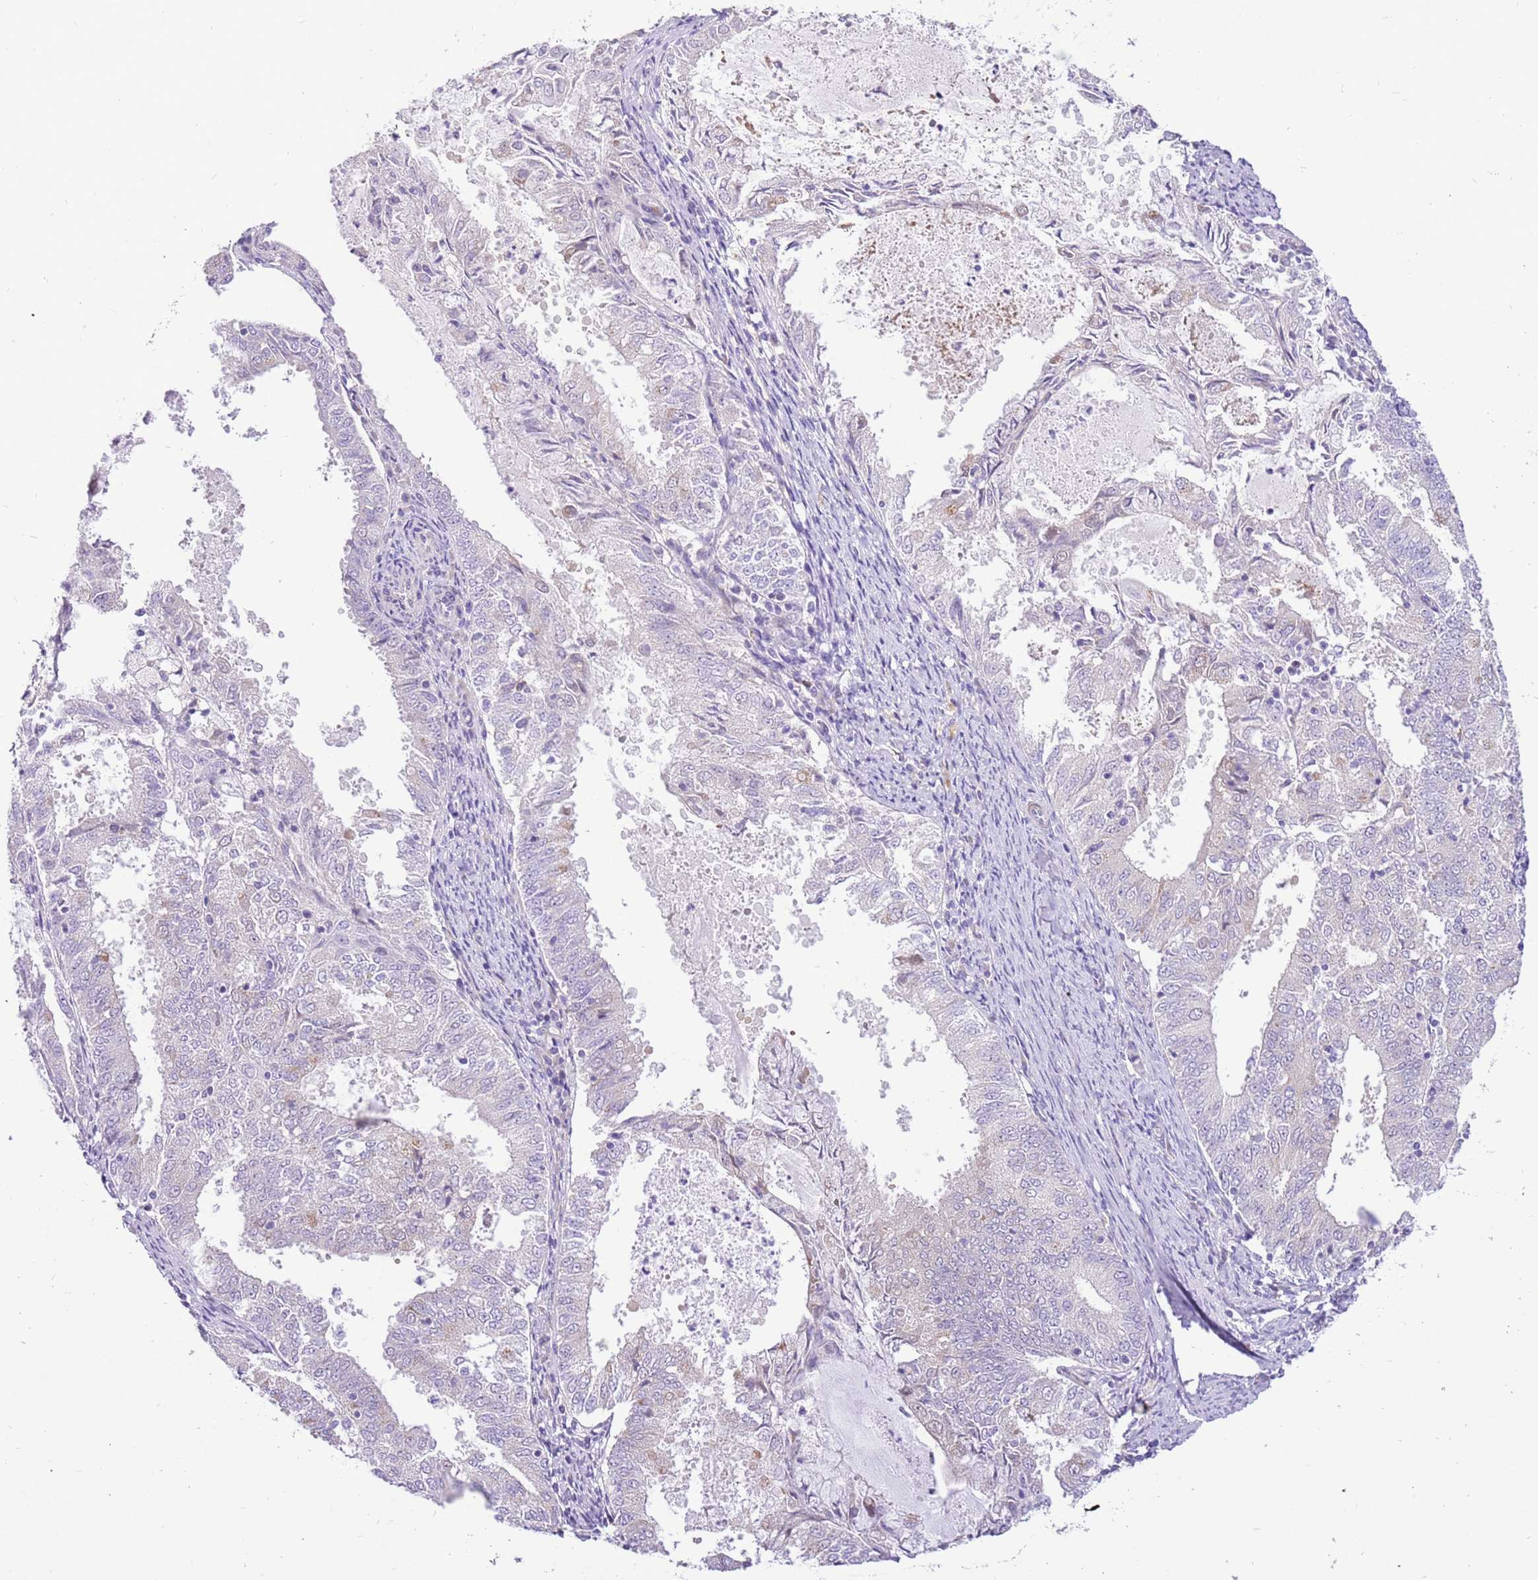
{"staining": {"intensity": "negative", "quantity": "none", "location": "none"}, "tissue": "endometrial cancer", "cell_type": "Tumor cells", "image_type": "cancer", "snomed": [{"axis": "morphology", "description": "Adenocarcinoma, NOS"}, {"axis": "topography", "description": "Endometrium"}], "caption": "An immunohistochemistry (IHC) photomicrograph of endometrial cancer is shown. There is no staining in tumor cells of endometrial cancer.", "gene": "COX17", "patient": {"sex": "female", "age": 57}}